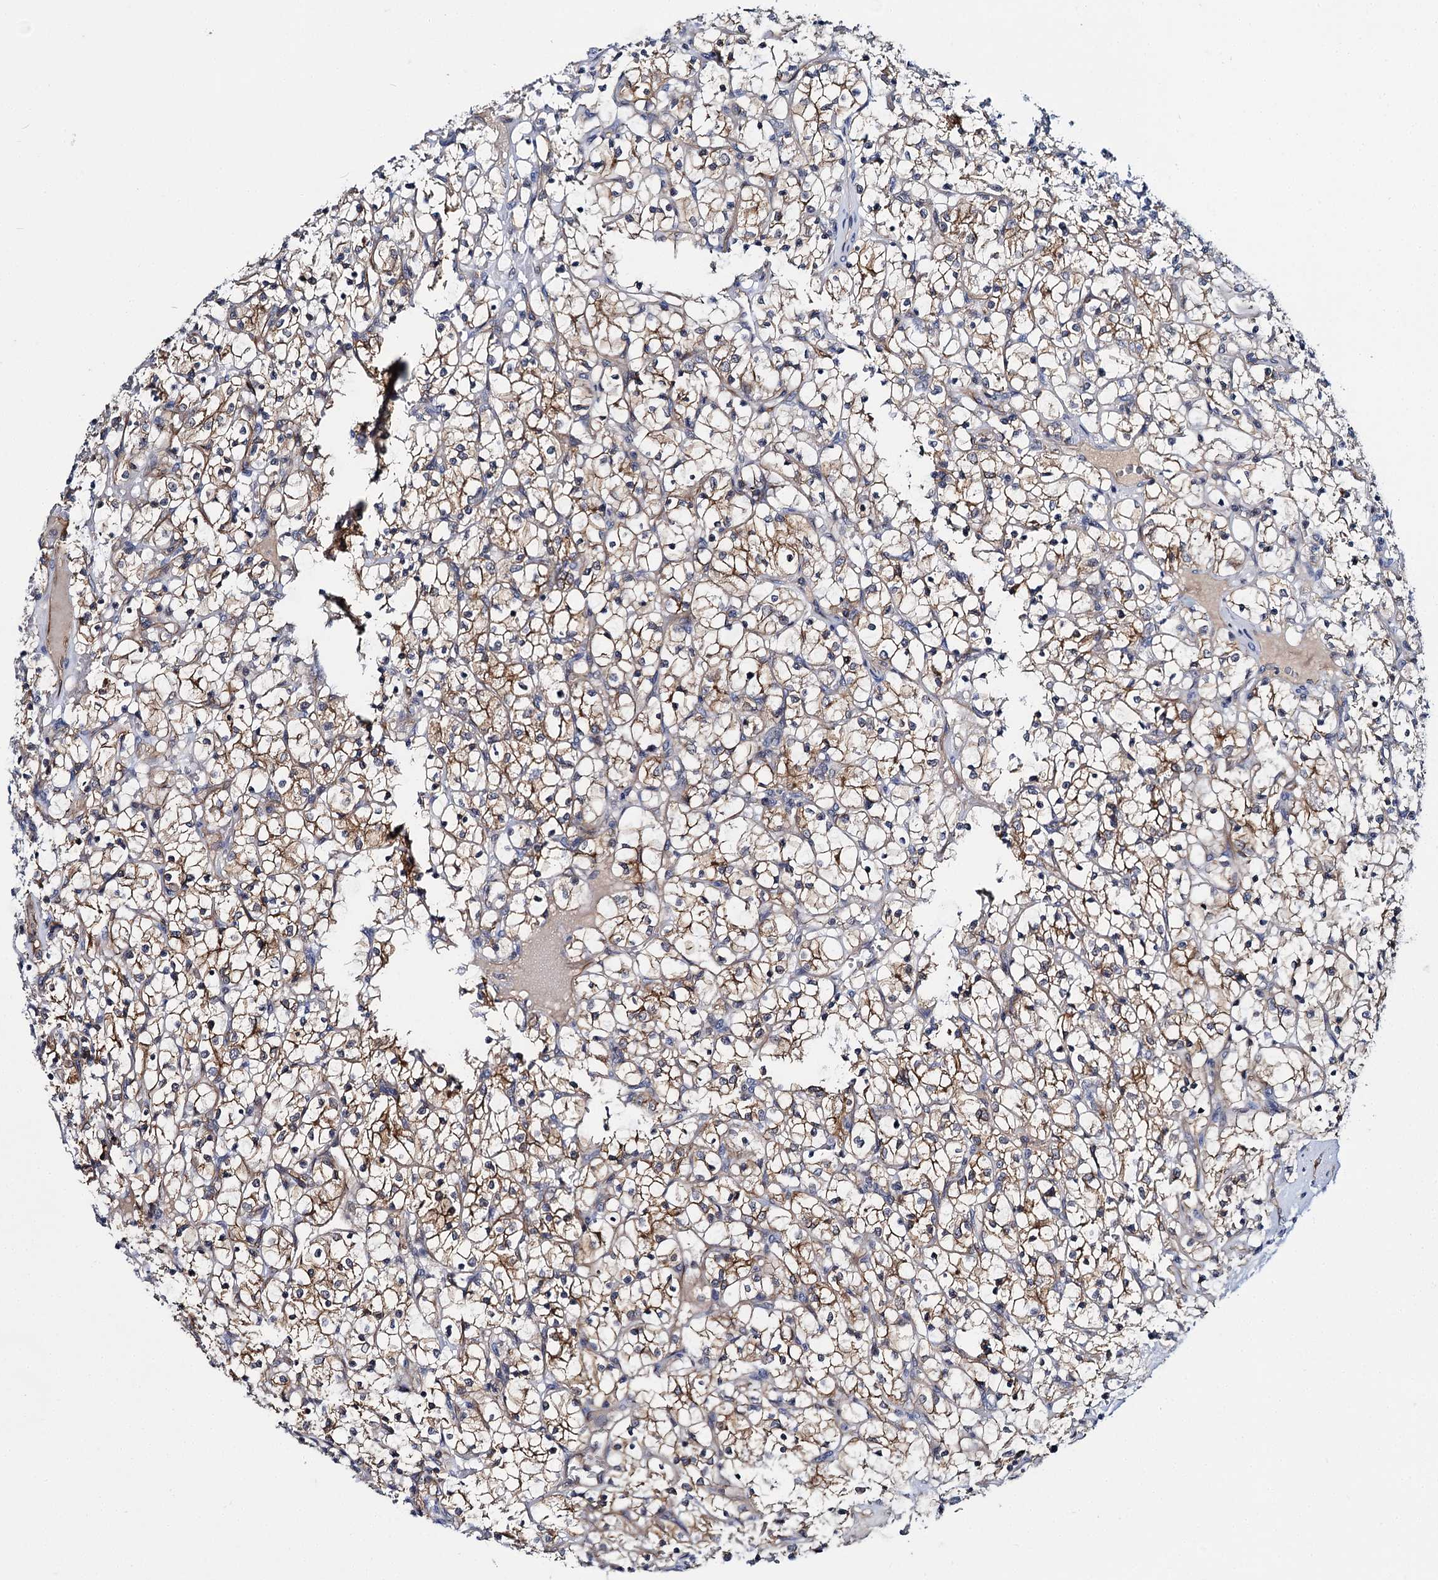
{"staining": {"intensity": "moderate", "quantity": ">75%", "location": "cytoplasmic/membranous"}, "tissue": "renal cancer", "cell_type": "Tumor cells", "image_type": "cancer", "snomed": [{"axis": "morphology", "description": "Adenocarcinoma, NOS"}, {"axis": "topography", "description": "Kidney"}], "caption": "Renal cancer stained with a brown dye exhibits moderate cytoplasmic/membranous positive expression in about >75% of tumor cells.", "gene": "ABLIM1", "patient": {"sex": "female", "age": 69}}